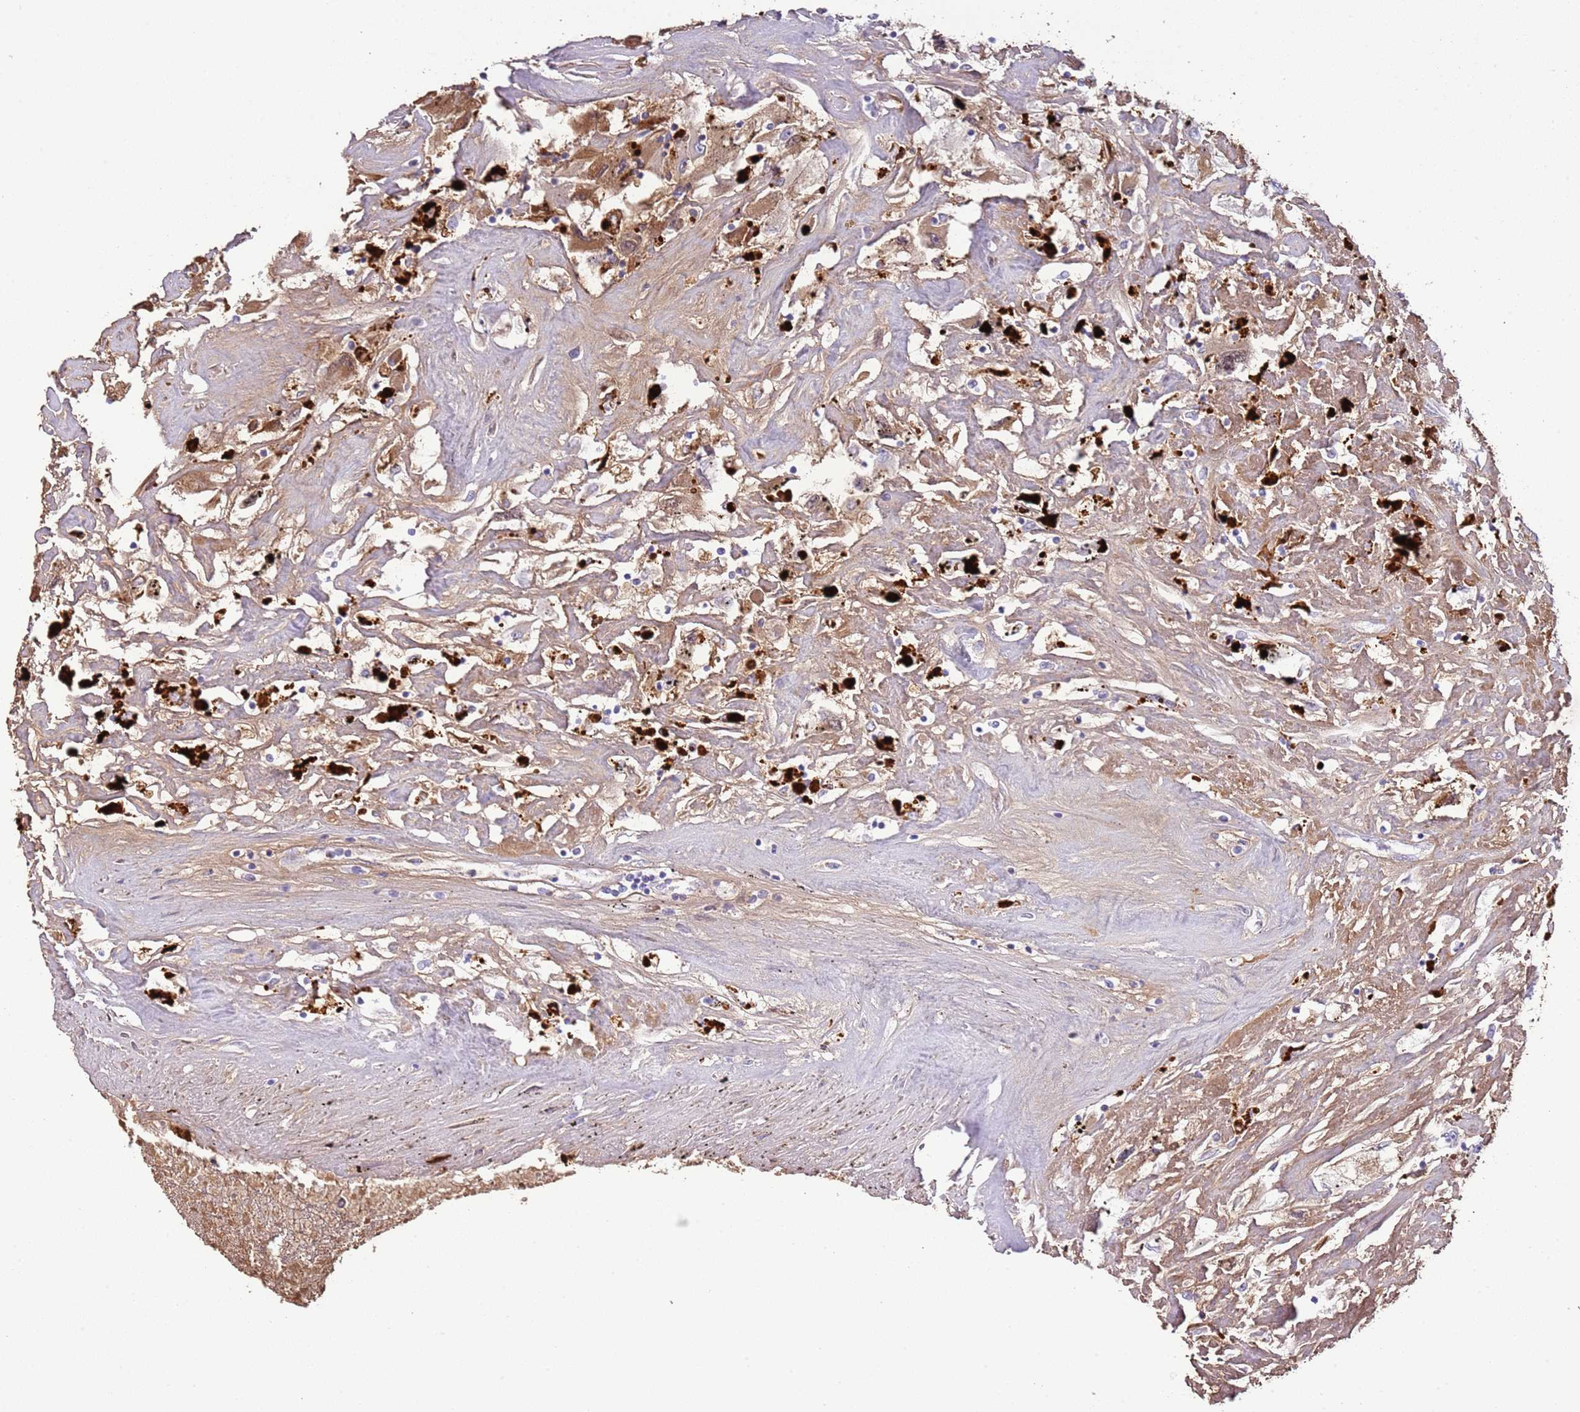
{"staining": {"intensity": "moderate", "quantity": "<25%", "location": "cytoplasmic/membranous"}, "tissue": "renal cancer", "cell_type": "Tumor cells", "image_type": "cancer", "snomed": [{"axis": "morphology", "description": "Adenocarcinoma, NOS"}, {"axis": "topography", "description": "Kidney"}], "caption": "A photomicrograph showing moderate cytoplasmic/membranous expression in approximately <25% of tumor cells in adenocarcinoma (renal), as visualized by brown immunohistochemical staining.", "gene": "ABHD17C", "patient": {"sex": "female", "age": 52}}